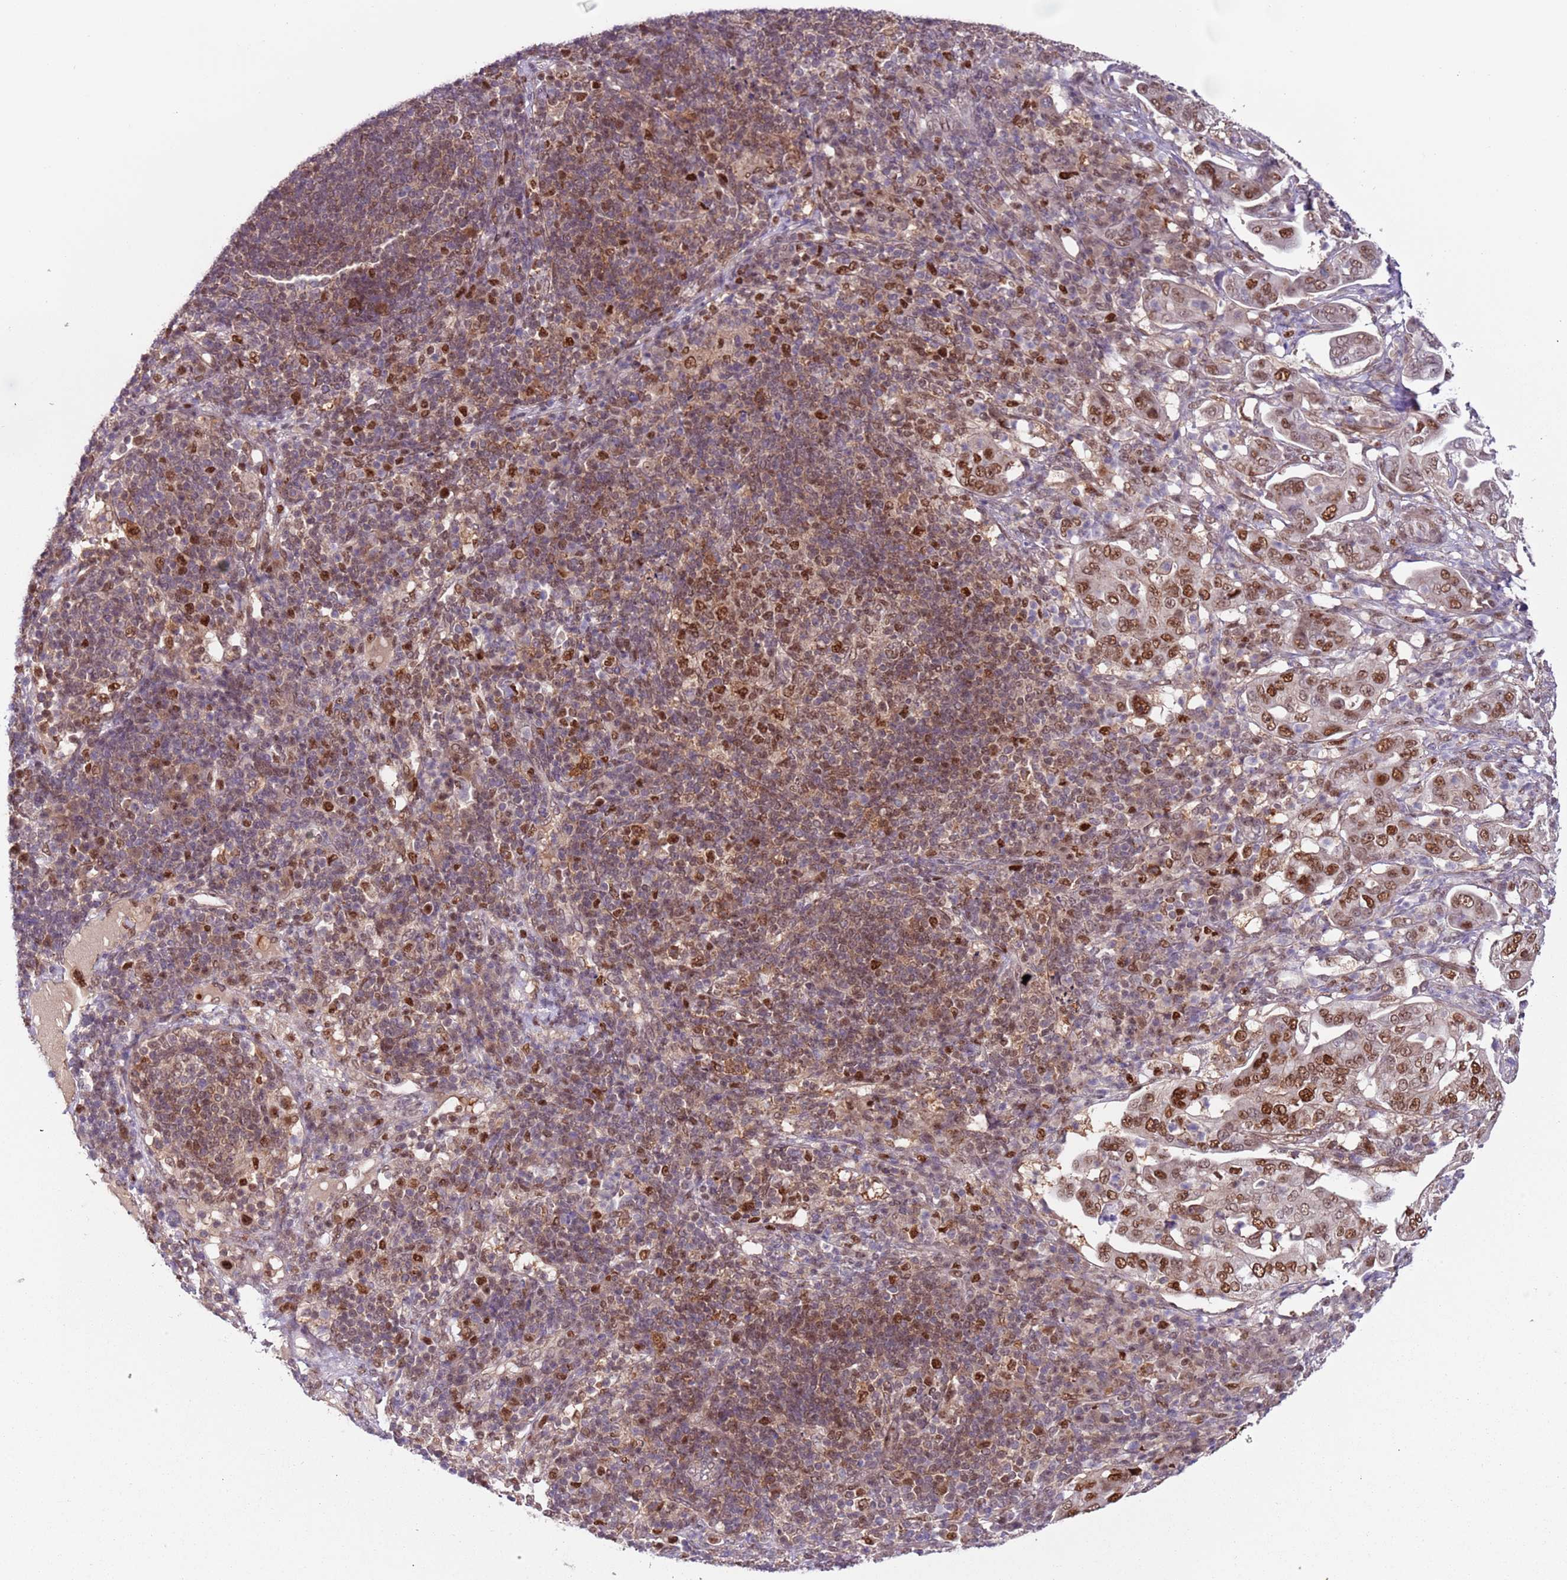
{"staining": {"intensity": "moderate", "quantity": ">75%", "location": "nuclear"}, "tissue": "pancreatic cancer", "cell_type": "Tumor cells", "image_type": "cancer", "snomed": [{"axis": "morphology", "description": "Normal tissue, NOS"}, {"axis": "morphology", "description": "Adenocarcinoma, NOS"}, {"axis": "topography", "description": "Lymph node"}, {"axis": "topography", "description": "Pancreas"}], "caption": "Immunohistochemical staining of human pancreatic cancer (adenocarcinoma) shows medium levels of moderate nuclear protein staining in about >75% of tumor cells.", "gene": "RMND5B", "patient": {"sex": "female", "age": 67}}